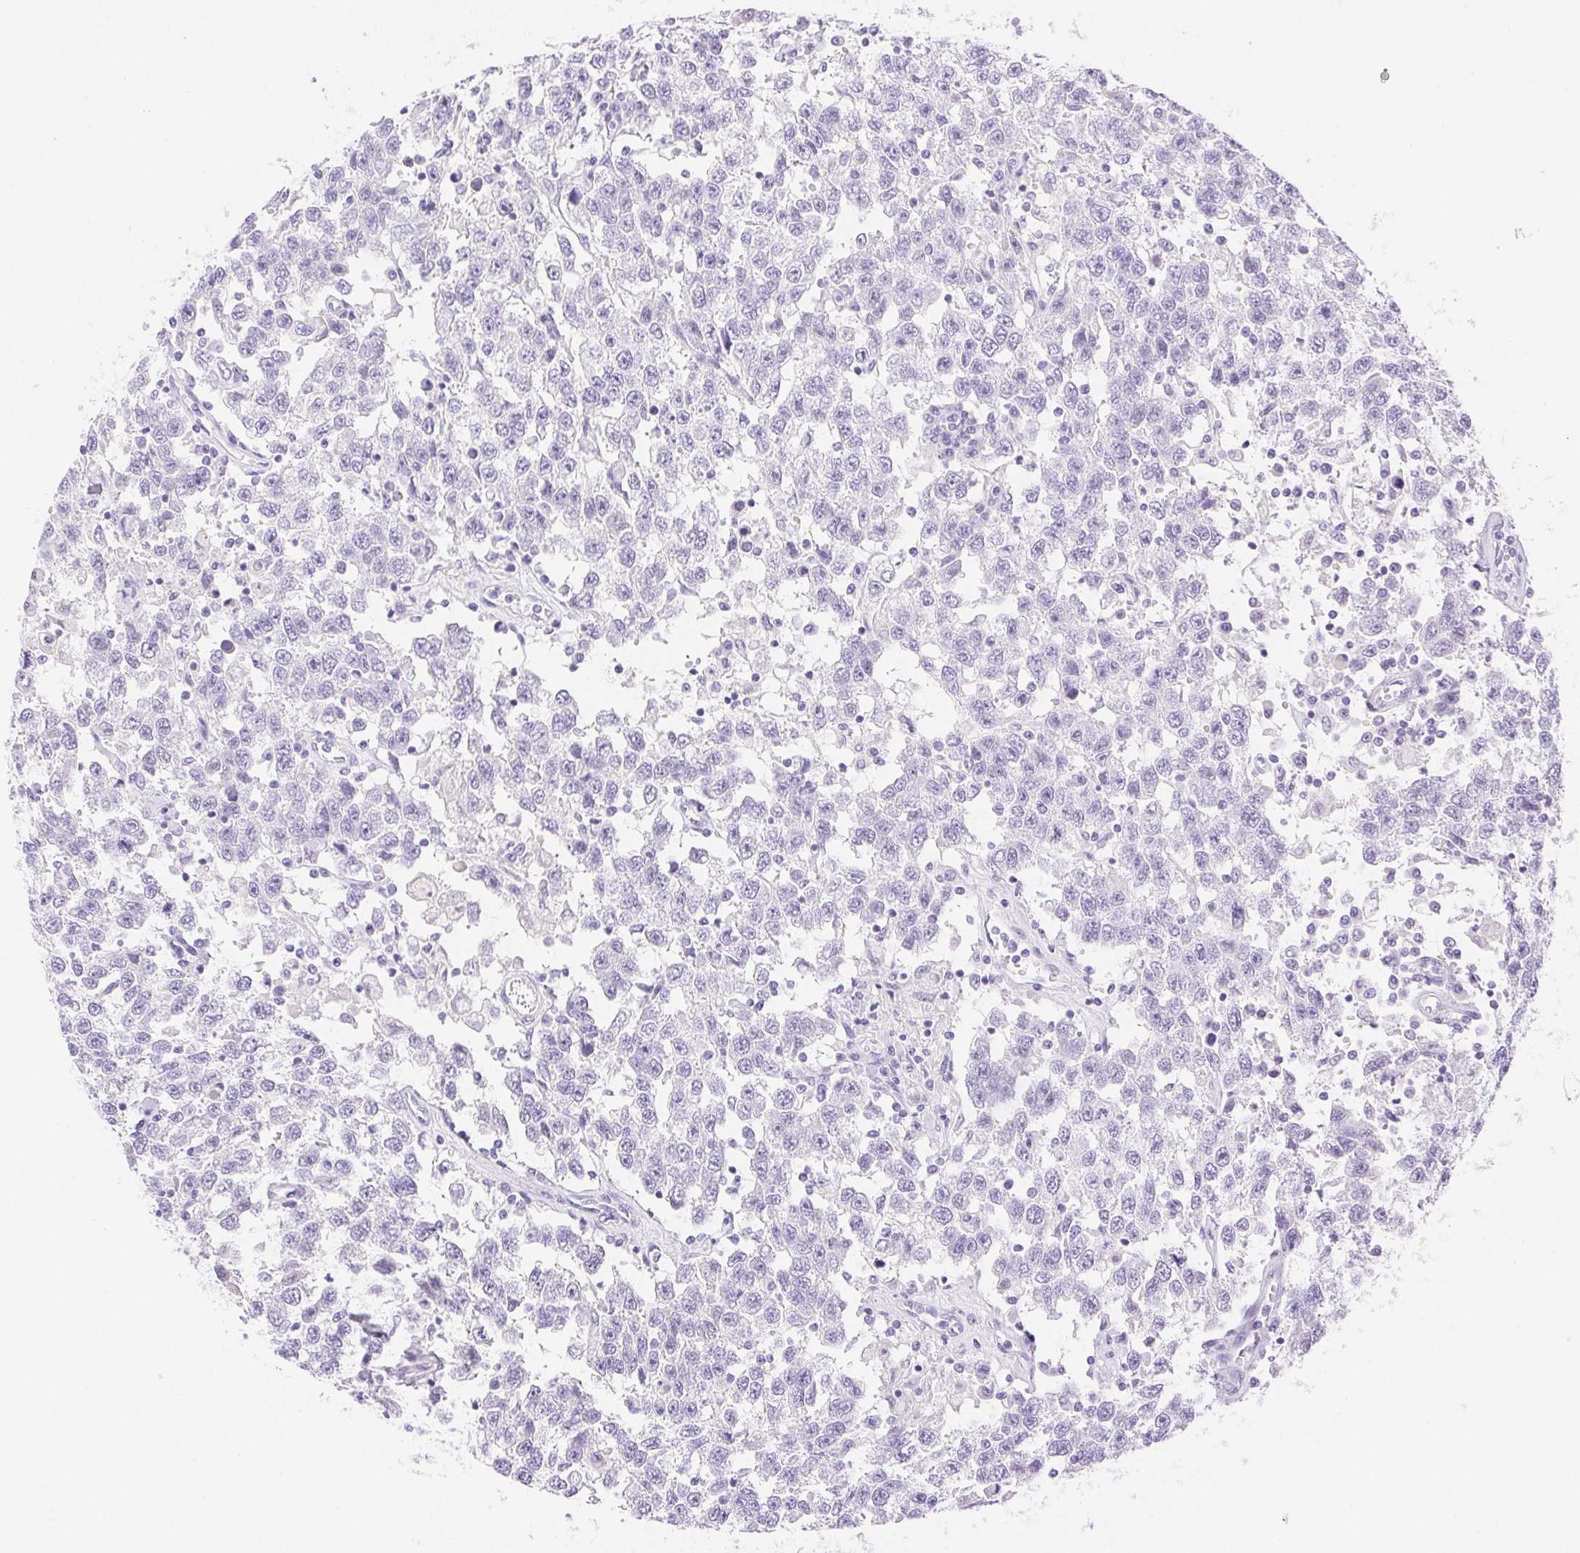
{"staining": {"intensity": "negative", "quantity": "none", "location": "none"}, "tissue": "testis cancer", "cell_type": "Tumor cells", "image_type": "cancer", "snomed": [{"axis": "morphology", "description": "Seminoma, NOS"}, {"axis": "topography", "description": "Testis"}], "caption": "High magnification brightfield microscopy of testis cancer (seminoma) stained with DAB (brown) and counterstained with hematoxylin (blue): tumor cells show no significant staining. (Brightfield microscopy of DAB IHC at high magnification).", "gene": "SPACA4", "patient": {"sex": "male", "age": 41}}